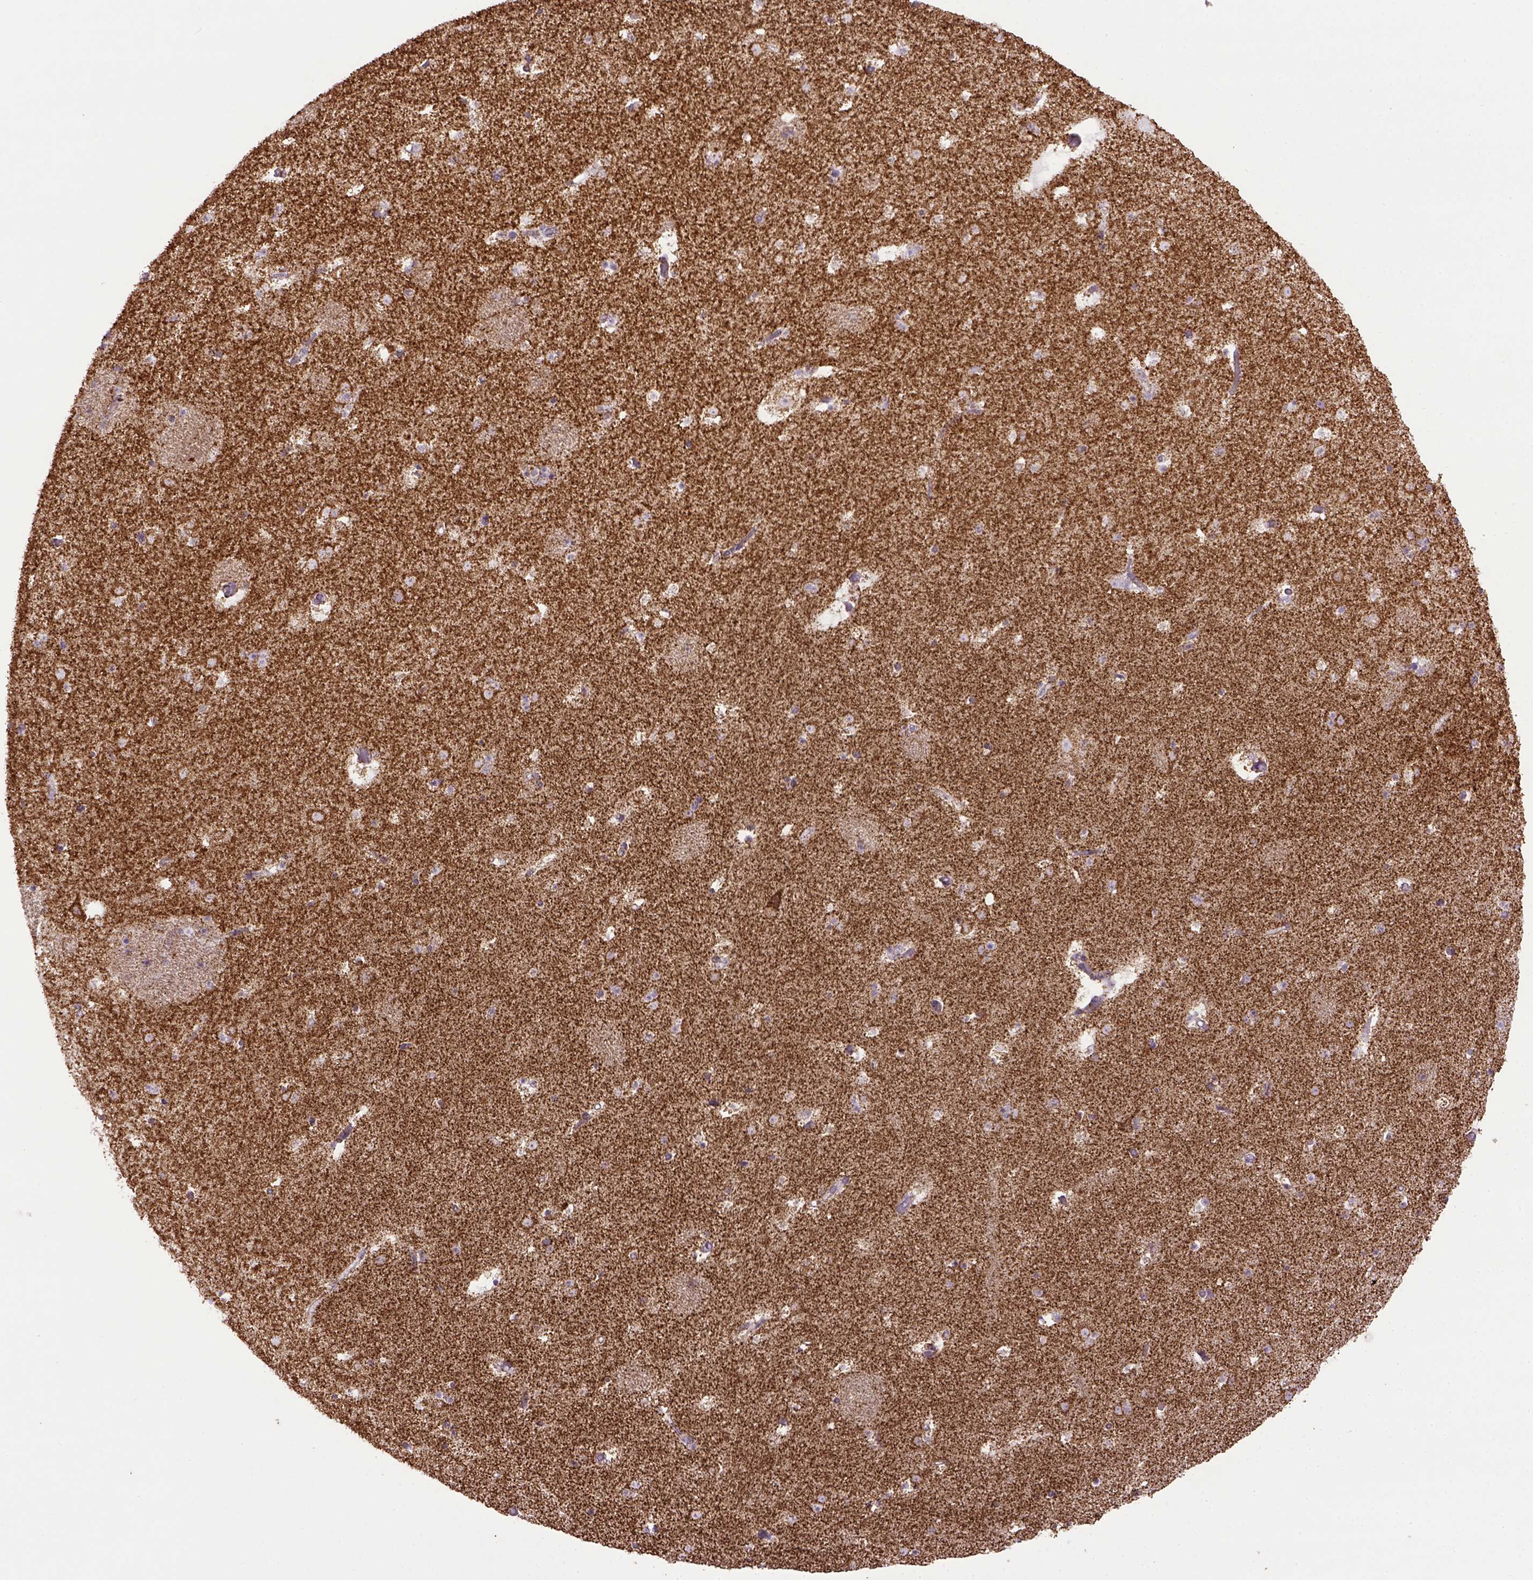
{"staining": {"intensity": "strong", "quantity": ">75%", "location": "cytoplasmic/membranous"}, "tissue": "caudate", "cell_type": "Glial cells", "image_type": "normal", "snomed": [{"axis": "morphology", "description": "Normal tissue, NOS"}, {"axis": "topography", "description": "Lateral ventricle wall"}], "caption": "DAB (3,3'-diaminobenzidine) immunohistochemical staining of normal caudate reveals strong cytoplasmic/membranous protein expression in approximately >75% of glial cells. The protein is stained brown, and the nuclei are stained in blue (DAB (3,3'-diaminobenzidine) IHC with brightfield microscopy, high magnification).", "gene": "MT", "patient": {"sex": "female", "age": 42}}